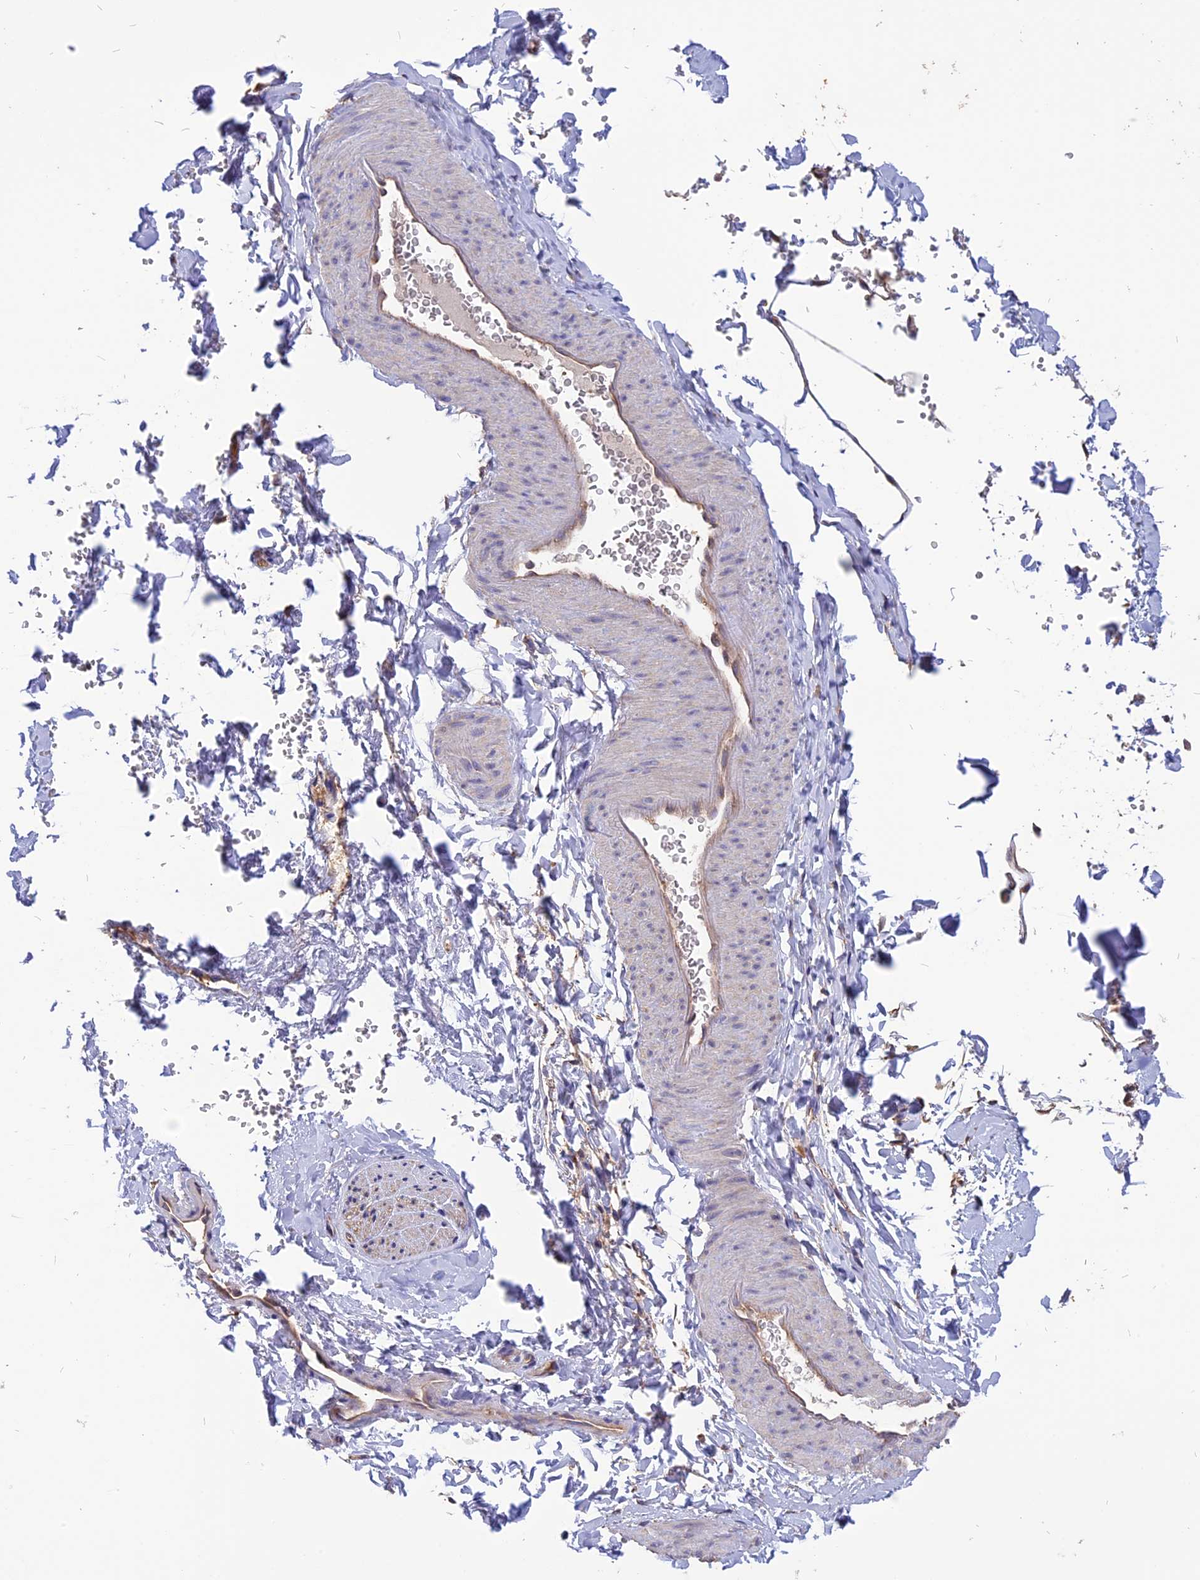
{"staining": {"intensity": "weak", "quantity": ">75%", "location": "cytoplasmic/membranous"}, "tissue": "adipose tissue", "cell_type": "Adipocytes", "image_type": "normal", "snomed": [{"axis": "morphology", "description": "Normal tissue, NOS"}, {"axis": "topography", "description": "Gallbladder"}, {"axis": "topography", "description": "Peripheral nerve tissue"}], "caption": "Adipose tissue stained for a protein shows weak cytoplasmic/membranous positivity in adipocytes.", "gene": "CARMIL2", "patient": {"sex": "male", "age": 38}}